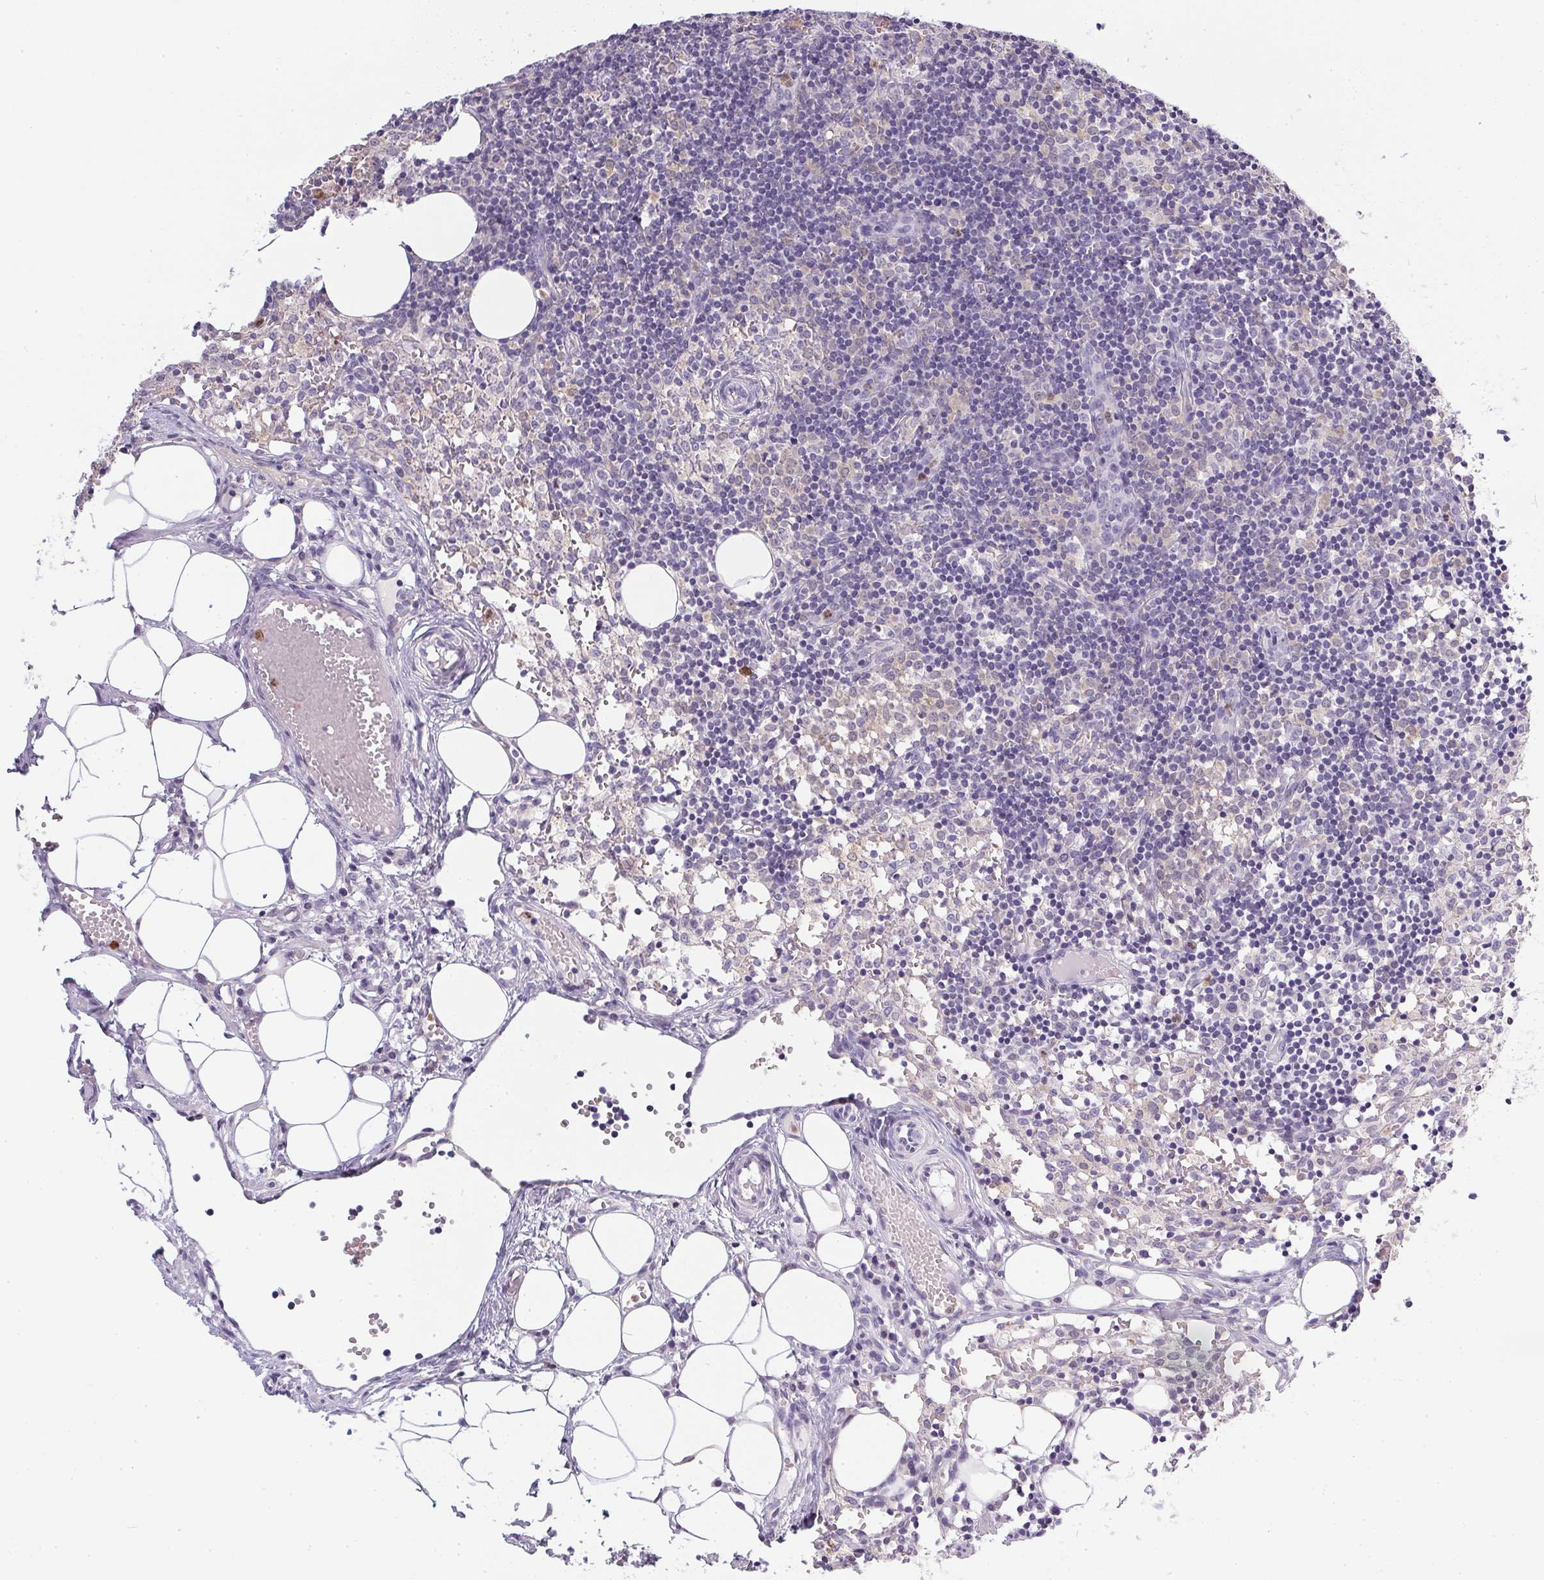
{"staining": {"intensity": "negative", "quantity": "none", "location": "none"}, "tissue": "lymph node", "cell_type": "Germinal center cells", "image_type": "normal", "snomed": [{"axis": "morphology", "description": "Normal tissue, NOS"}, {"axis": "topography", "description": "Lymph node"}], "caption": "IHC photomicrograph of unremarkable human lymph node stained for a protein (brown), which shows no expression in germinal center cells. Nuclei are stained in blue.", "gene": "DNAJC5G", "patient": {"sex": "female", "age": 41}}